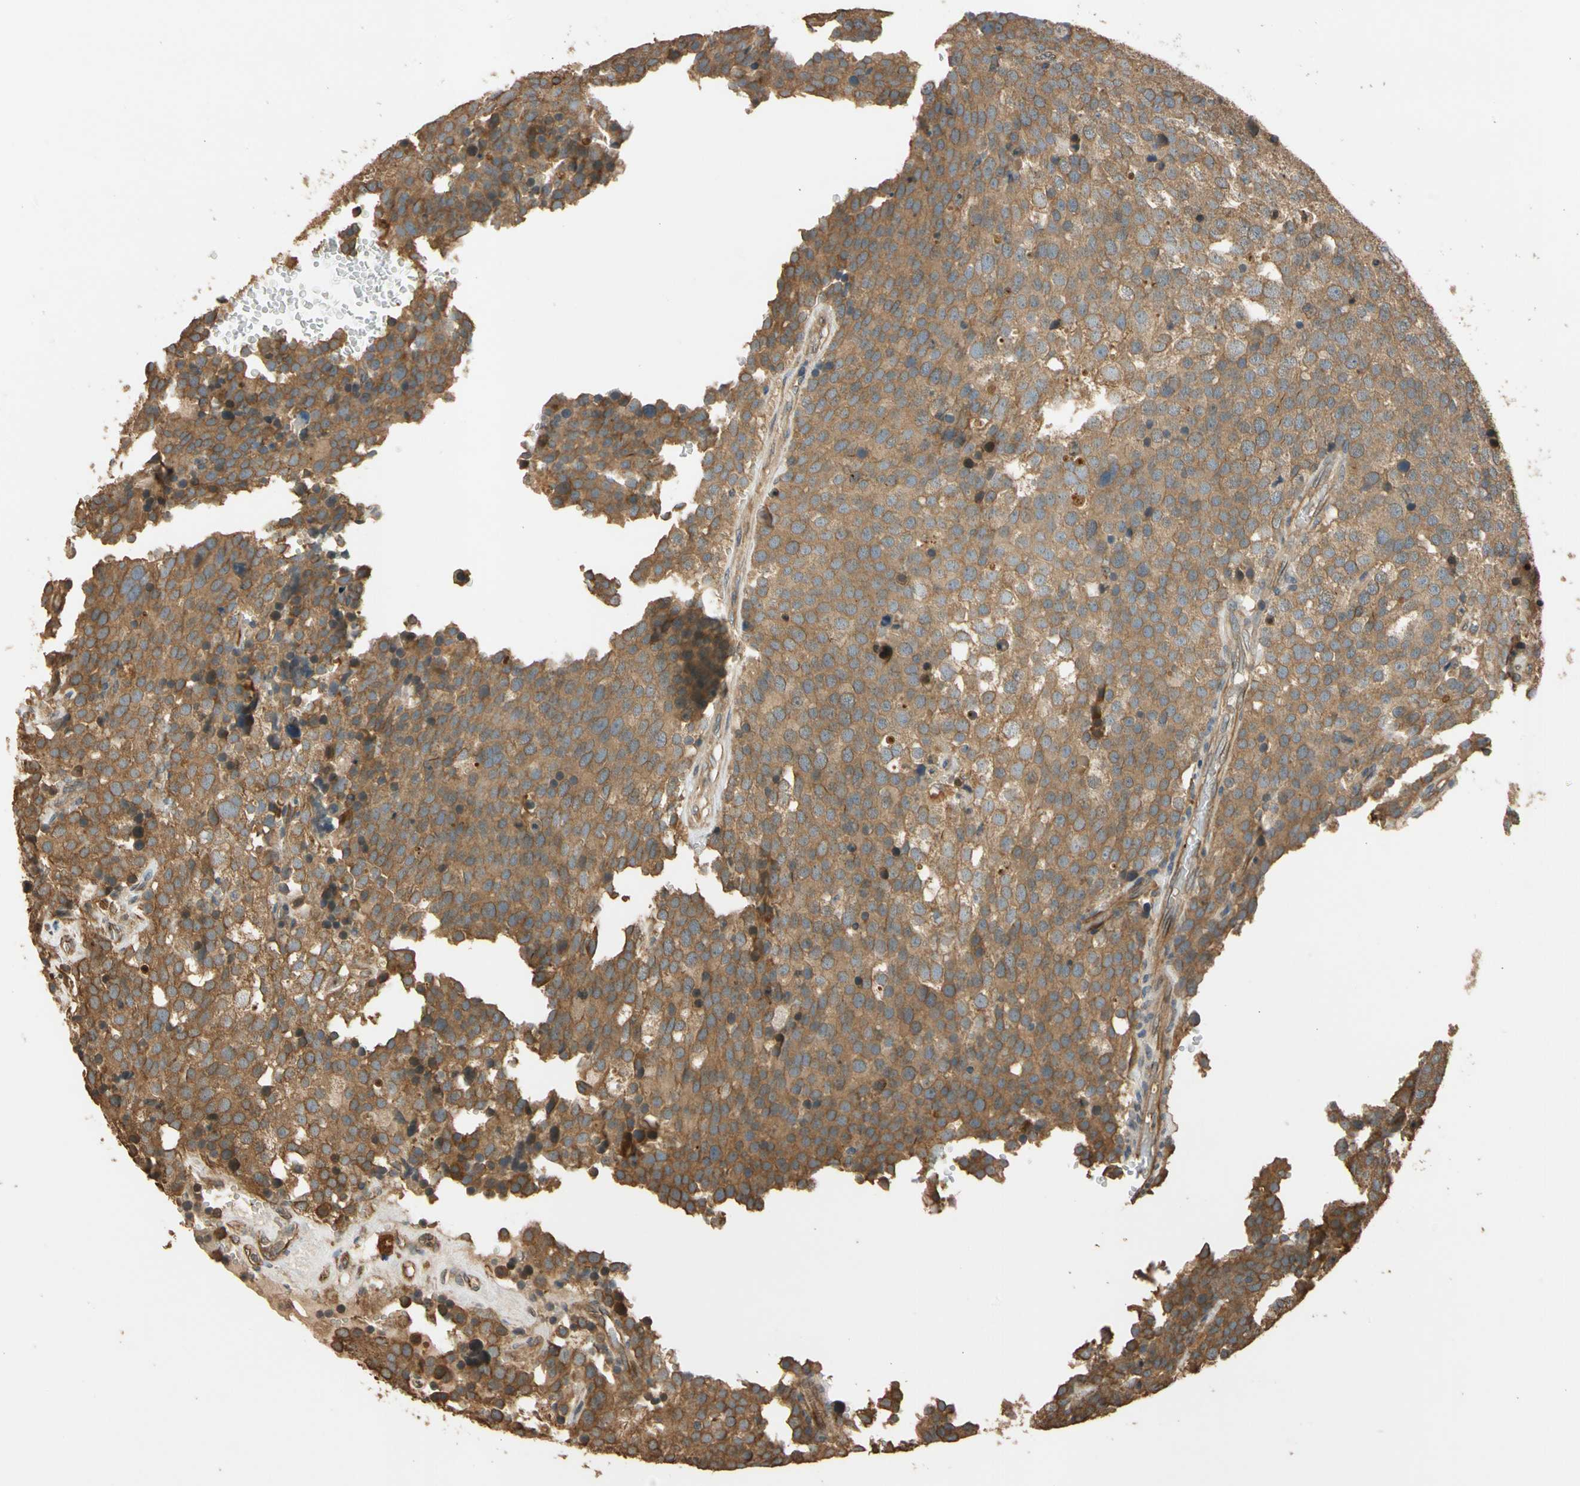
{"staining": {"intensity": "moderate", "quantity": ">75%", "location": "cytoplasmic/membranous"}, "tissue": "testis cancer", "cell_type": "Tumor cells", "image_type": "cancer", "snomed": [{"axis": "morphology", "description": "Seminoma, NOS"}, {"axis": "topography", "description": "Testis"}], "caption": "An immunohistochemistry micrograph of neoplastic tissue is shown. Protein staining in brown shows moderate cytoplasmic/membranous positivity in seminoma (testis) within tumor cells. Immunohistochemistry (ihc) stains the protein in brown and the nuclei are stained blue.", "gene": "MGRN1", "patient": {"sex": "male", "age": 71}}